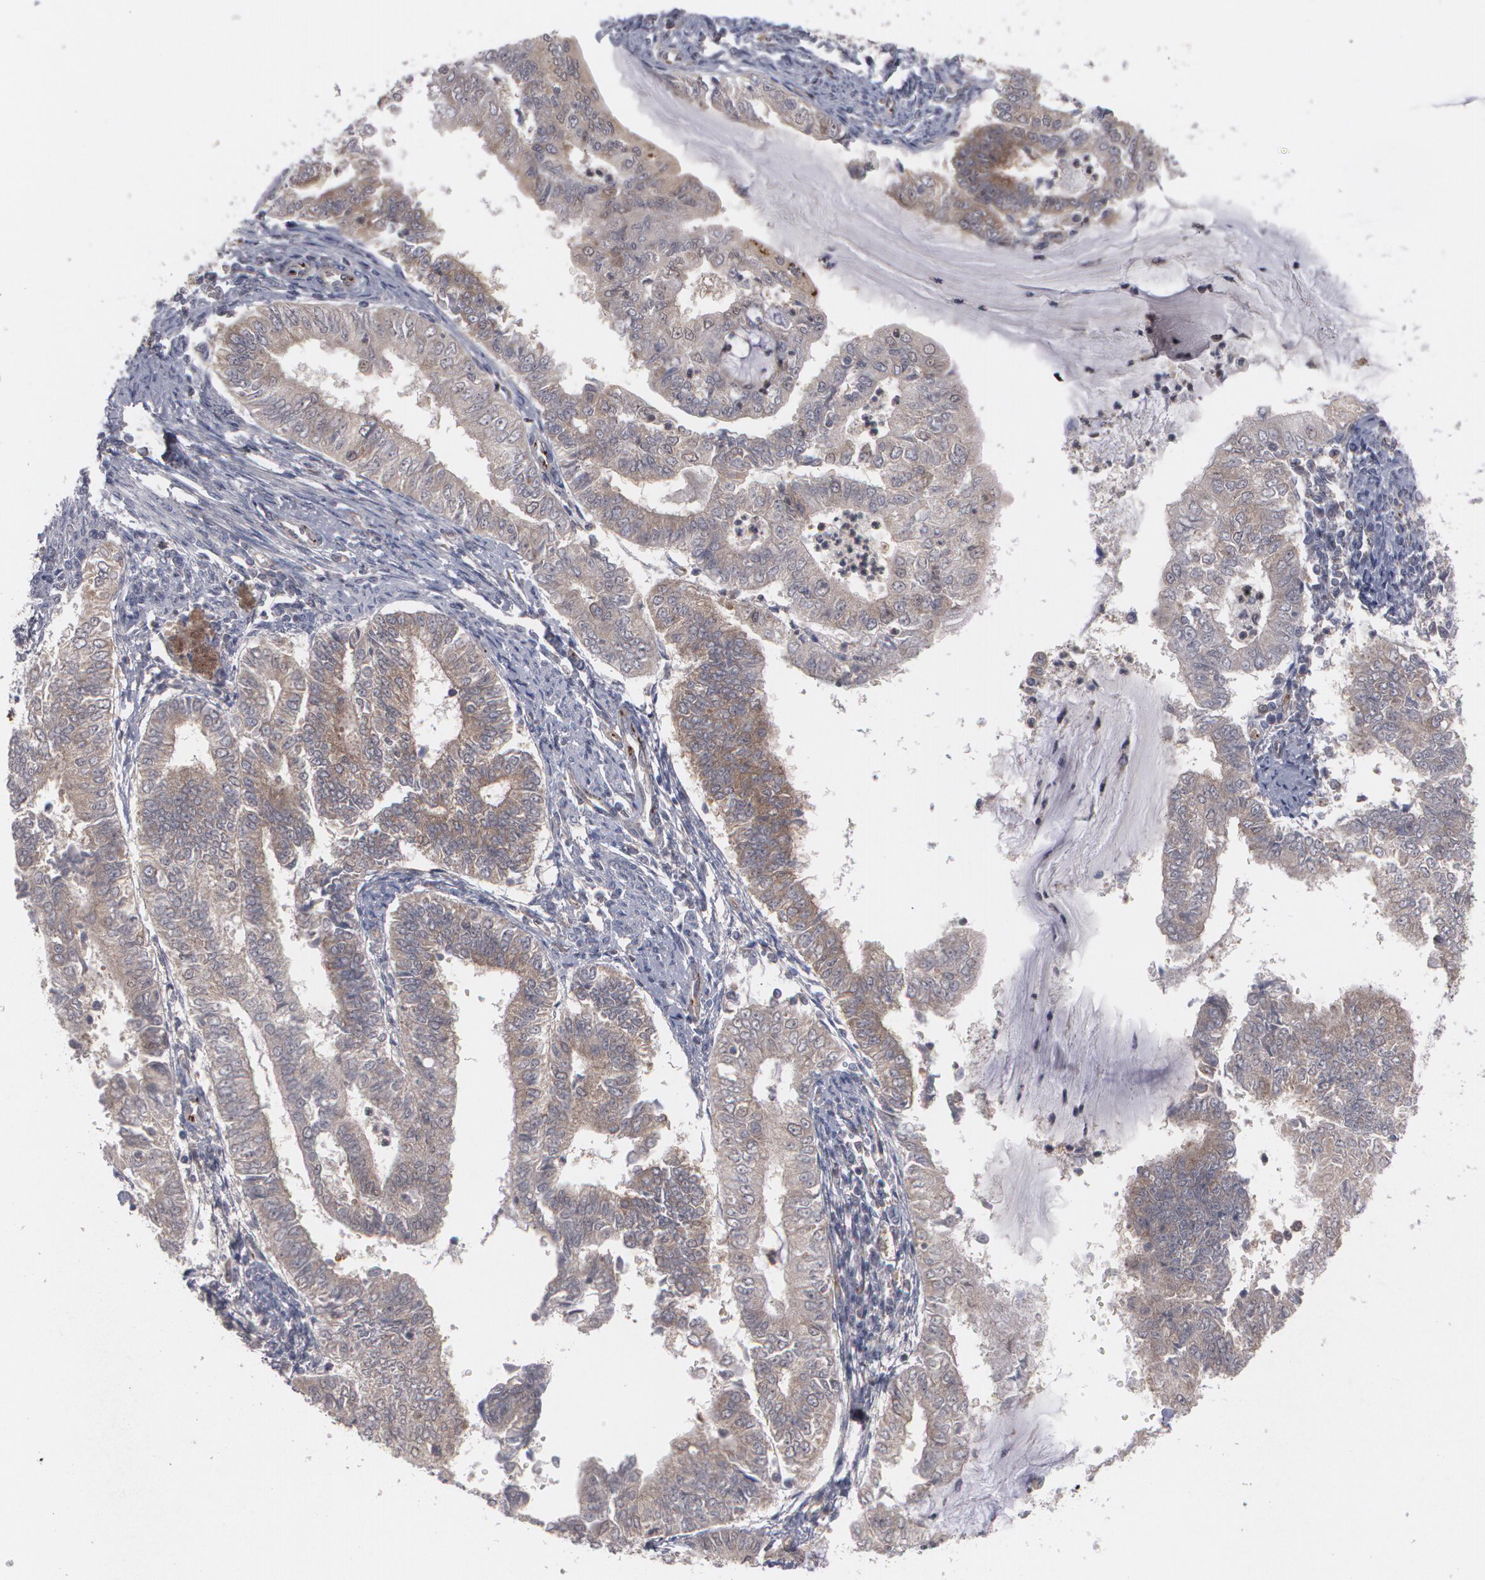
{"staining": {"intensity": "weak", "quantity": "25%-75%", "location": "cytoplasmic/membranous"}, "tissue": "endometrial cancer", "cell_type": "Tumor cells", "image_type": "cancer", "snomed": [{"axis": "morphology", "description": "Adenocarcinoma, NOS"}, {"axis": "topography", "description": "Endometrium"}], "caption": "High-magnification brightfield microscopy of endometrial cancer (adenocarcinoma) stained with DAB (brown) and counterstained with hematoxylin (blue). tumor cells exhibit weak cytoplasmic/membranous expression is appreciated in approximately25%-75% of cells. The protein is stained brown, and the nuclei are stained in blue (DAB (3,3'-diaminobenzidine) IHC with brightfield microscopy, high magnification).", "gene": "HTT", "patient": {"sex": "female", "age": 66}}